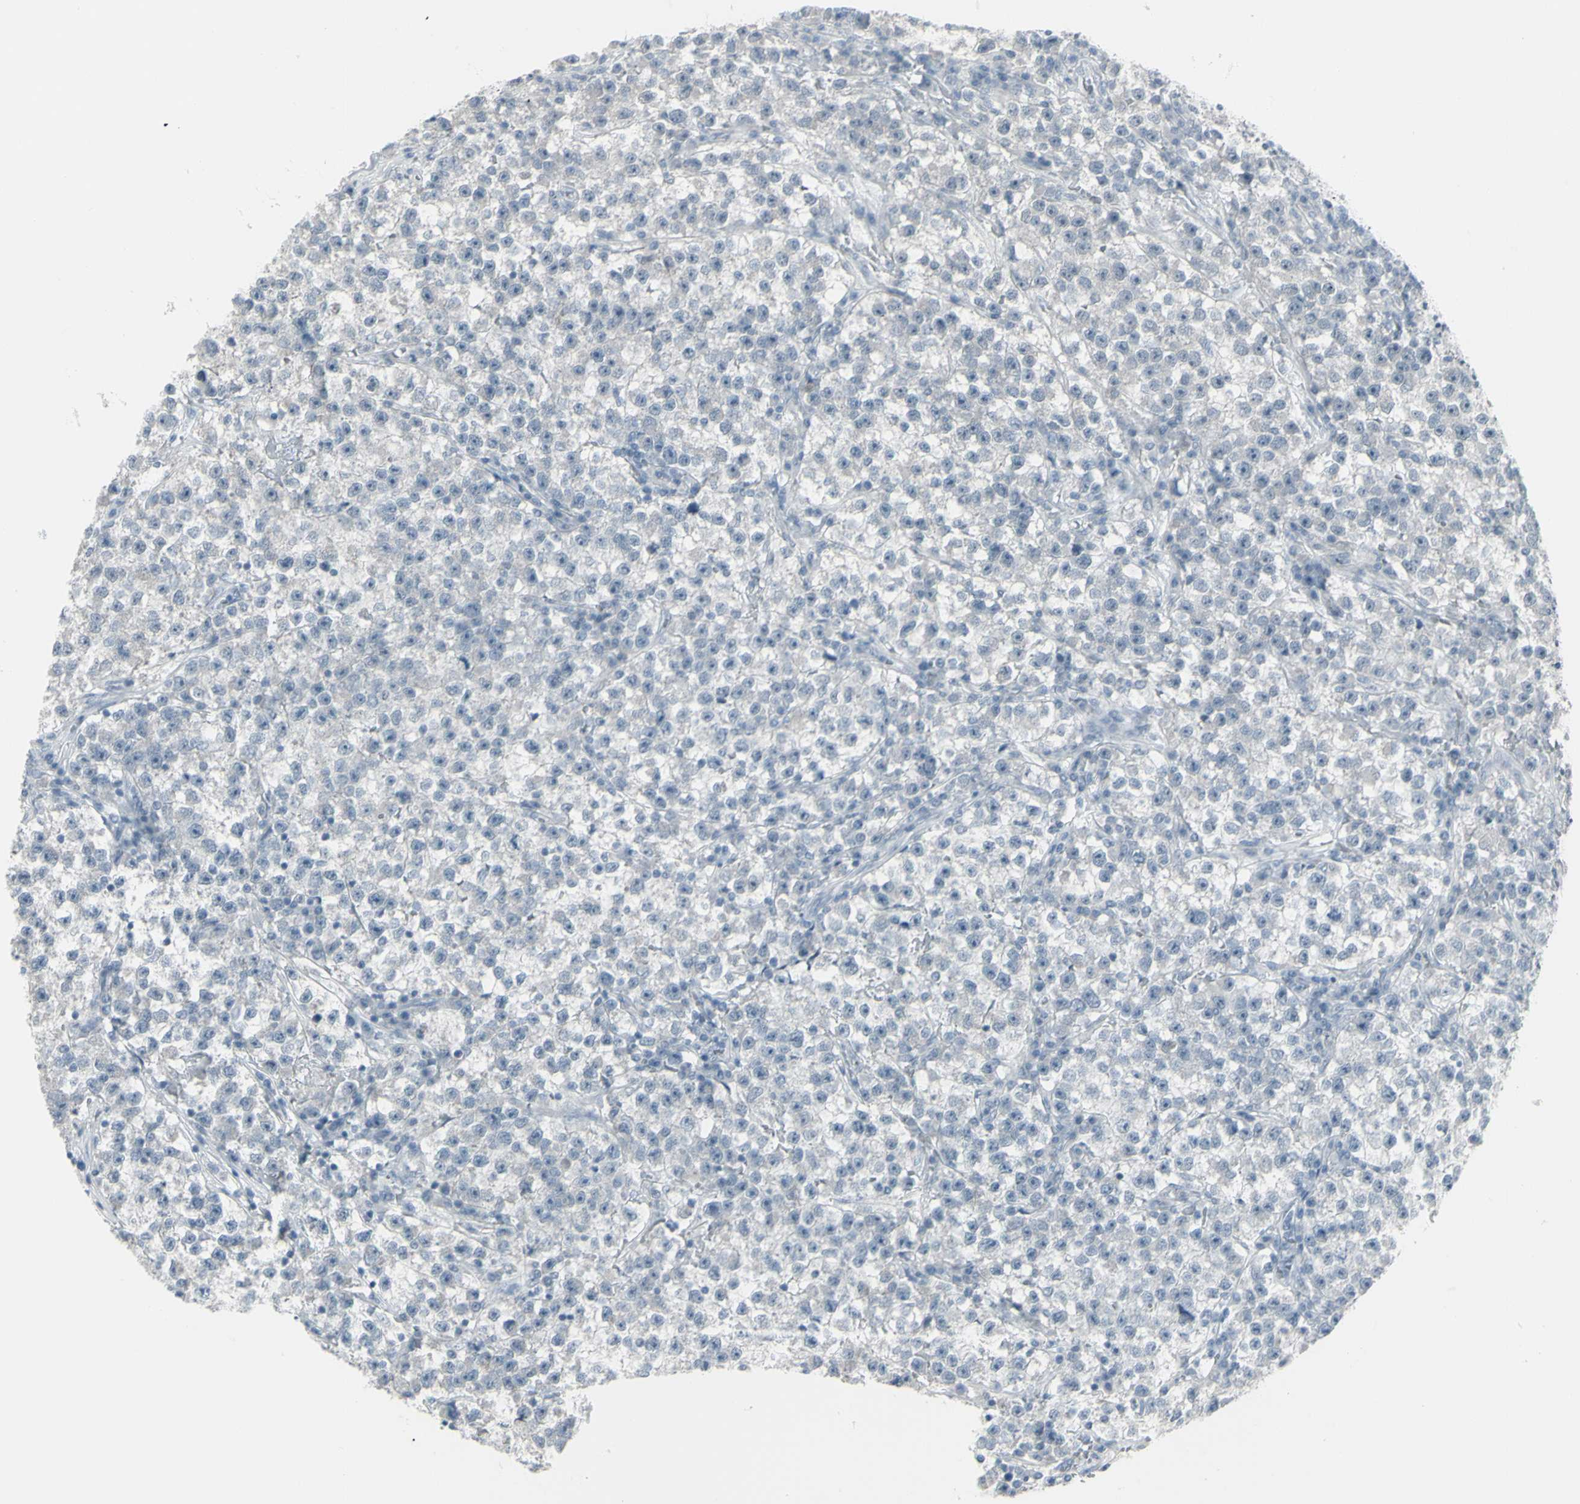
{"staining": {"intensity": "negative", "quantity": "none", "location": "none"}, "tissue": "testis cancer", "cell_type": "Tumor cells", "image_type": "cancer", "snomed": [{"axis": "morphology", "description": "Seminoma, NOS"}, {"axis": "topography", "description": "Testis"}], "caption": "Immunohistochemistry image of neoplastic tissue: testis seminoma stained with DAB shows no significant protein positivity in tumor cells. The staining was performed using DAB (3,3'-diaminobenzidine) to visualize the protein expression in brown, while the nuclei were stained in blue with hematoxylin (Magnification: 20x).", "gene": "RAB3A", "patient": {"sex": "male", "age": 22}}